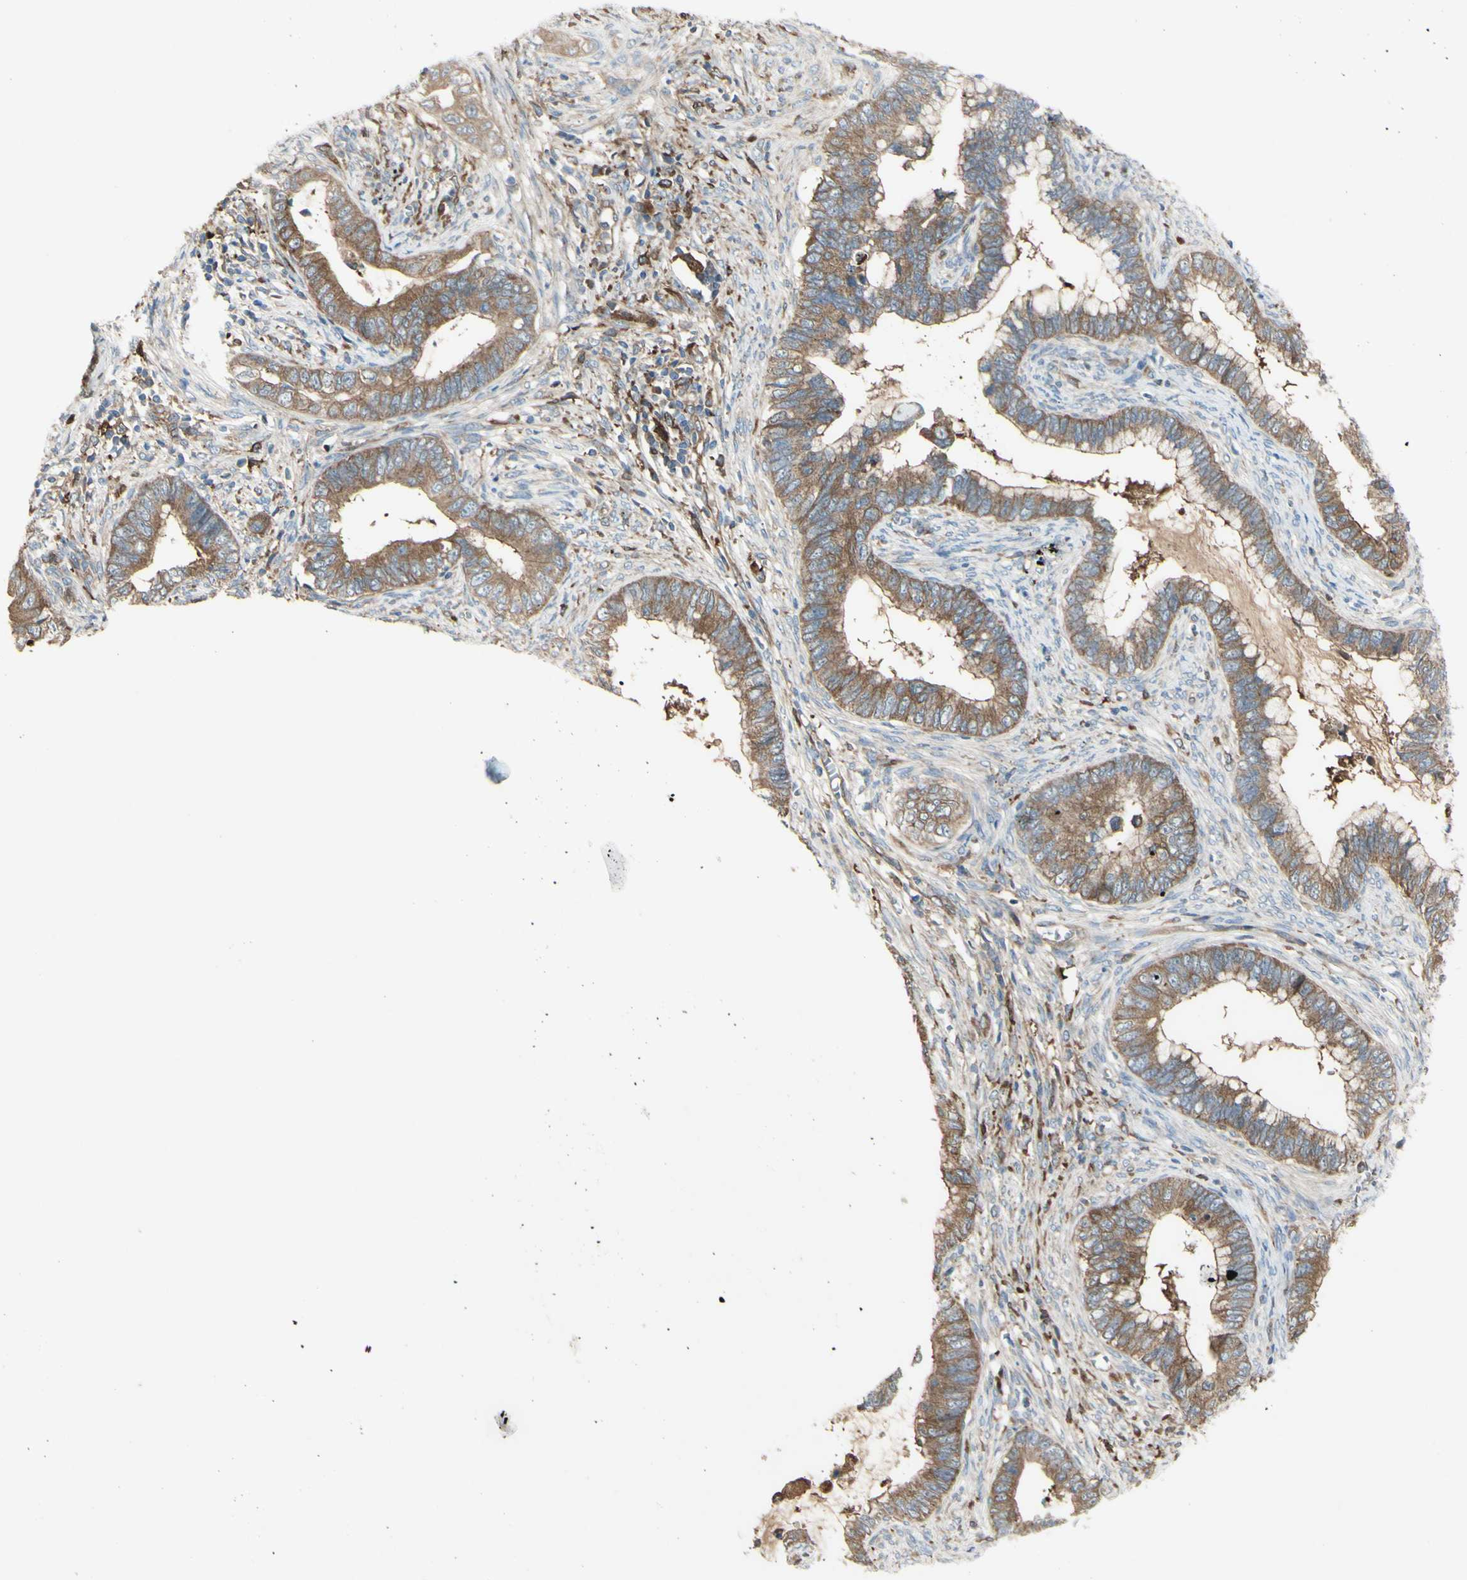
{"staining": {"intensity": "moderate", "quantity": ">75%", "location": "cytoplasmic/membranous"}, "tissue": "cervical cancer", "cell_type": "Tumor cells", "image_type": "cancer", "snomed": [{"axis": "morphology", "description": "Adenocarcinoma, NOS"}, {"axis": "topography", "description": "Cervix"}], "caption": "Moderate cytoplasmic/membranous protein staining is identified in approximately >75% of tumor cells in cervical cancer. (Stains: DAB in brown, nuclei in blue, Microscopy: brightfield microscopy at high magnification).", "gene": "IGSF9B", "patient": {"sex": "female", "age": 44}}